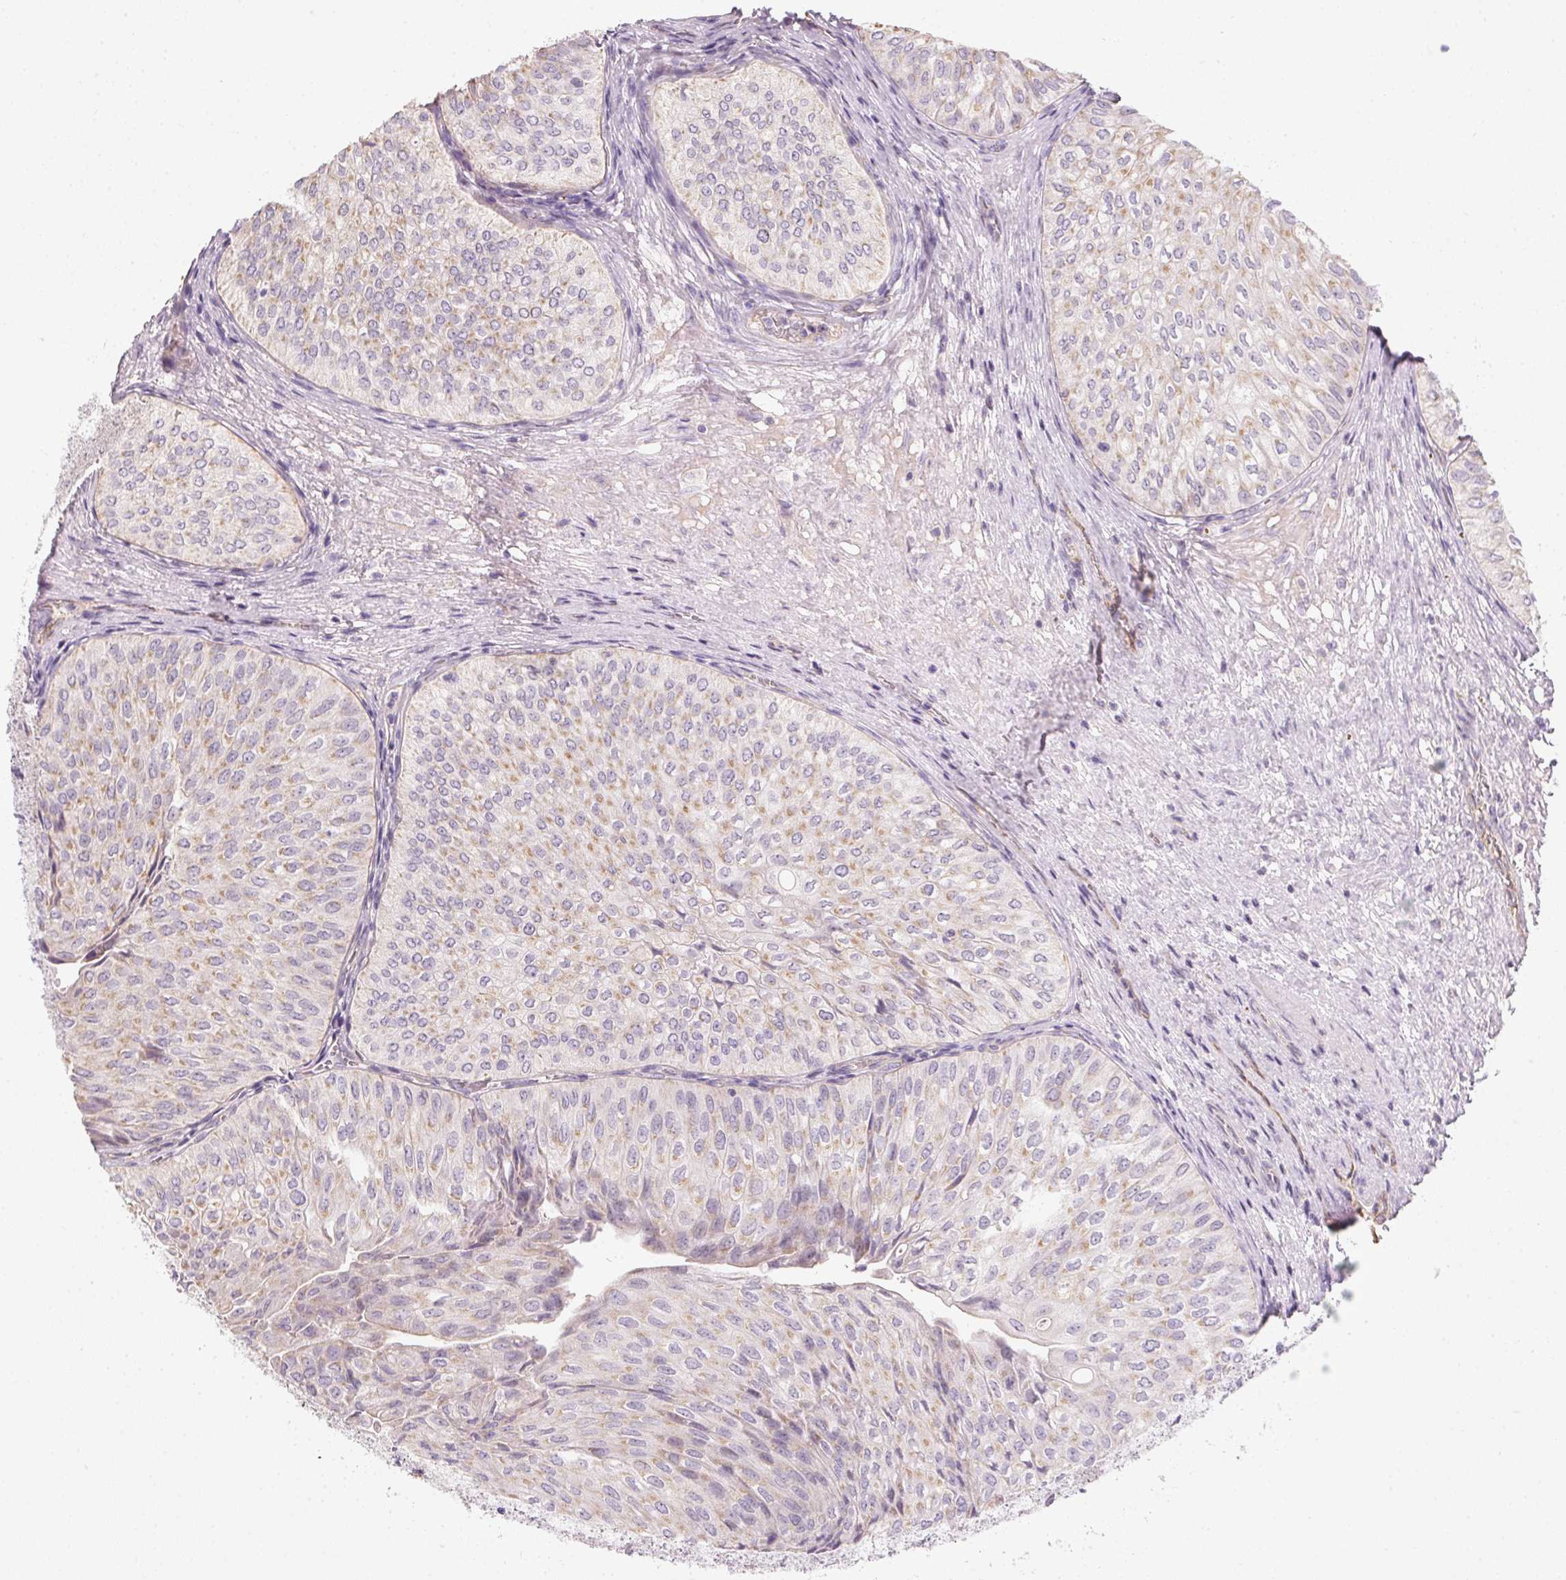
{"staining": {"intensity": "moderate", "quantity": "25%-75%", "location": "cytoplasmic/membranous"}, "tissue": "urothelial cancer", "cell_type": "Tumor cells", "image_type": "cancer", "snomed": [{"axis": "morphology", "description": "Urothelial carcinoma, NOS"}, {"axis": "topography", "description": "Urinary bladder"}], "caption": "Immunohistochemical staining of human transitional cell carcinoma exhibits moderate cytoplasmic/membranous protein positivity in approximately 25%-75% of tumor cells.", "gene": "SMYD1", "patient": {"sex": "male", "age": 62}}